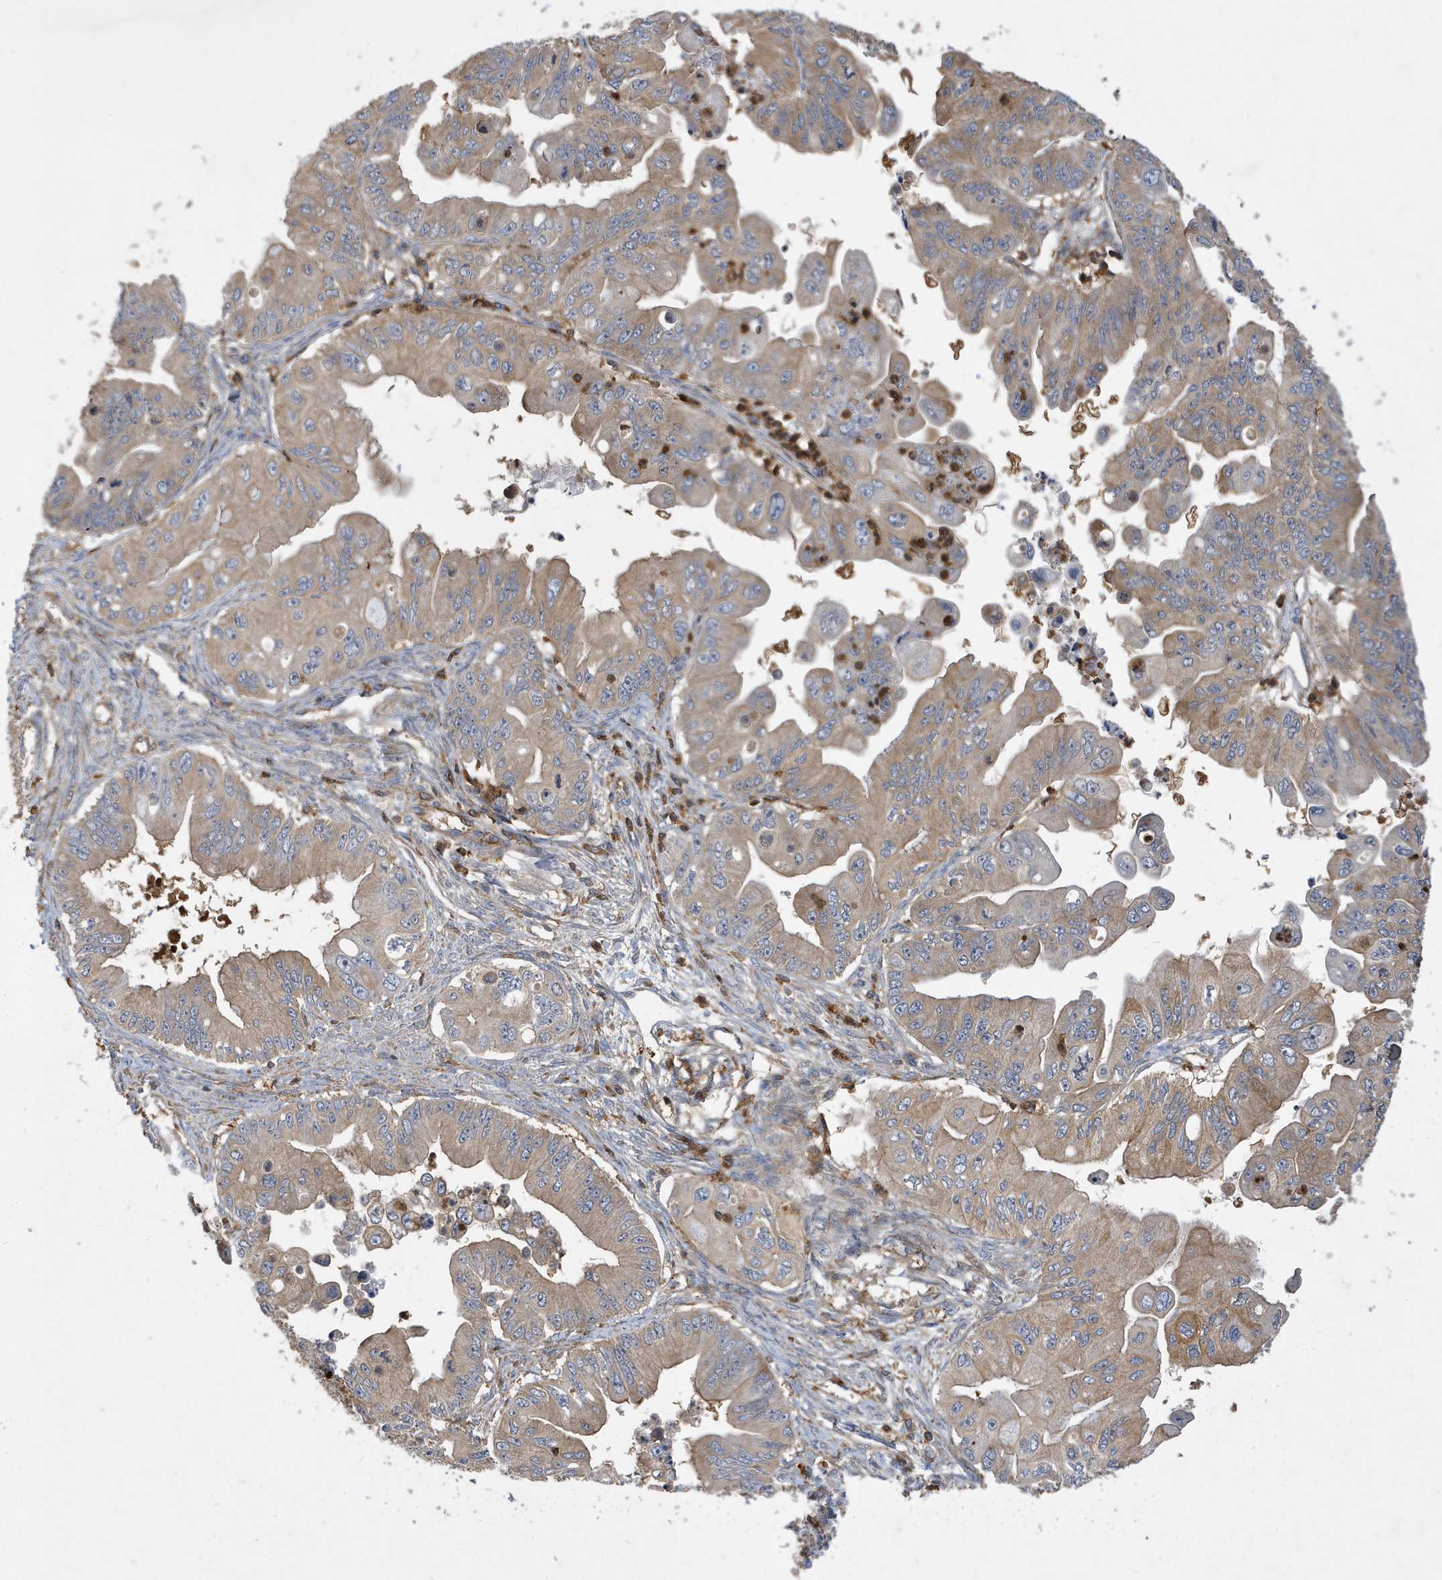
{"staining": {"intensity": "moderate", "quantity": ">75%", "location": "cytoplasmic/membranous"}, "tissue": "ovarian cancer", "cell_type": "Tumor cells", "image_type": "cancer", "snomed": [{"axis": "morphology", "description": "Cystadenocarcinoma, mucinous, NOS"}, {"axis": "topography", "description": "Ovary"}], "caption": "Immunohistochemical staining of human ovarian cancer (mucinous cystadenocarcinoma) shows medium levels of moderate cytoplasmic/membranous protein staining in about >75% of tumor cells. Immunohistochemistry stains the protein in brown and the nuclei are stained blue.", "gene": "LAPTM4A", "patient": {"sex": "female", "age": 71}}